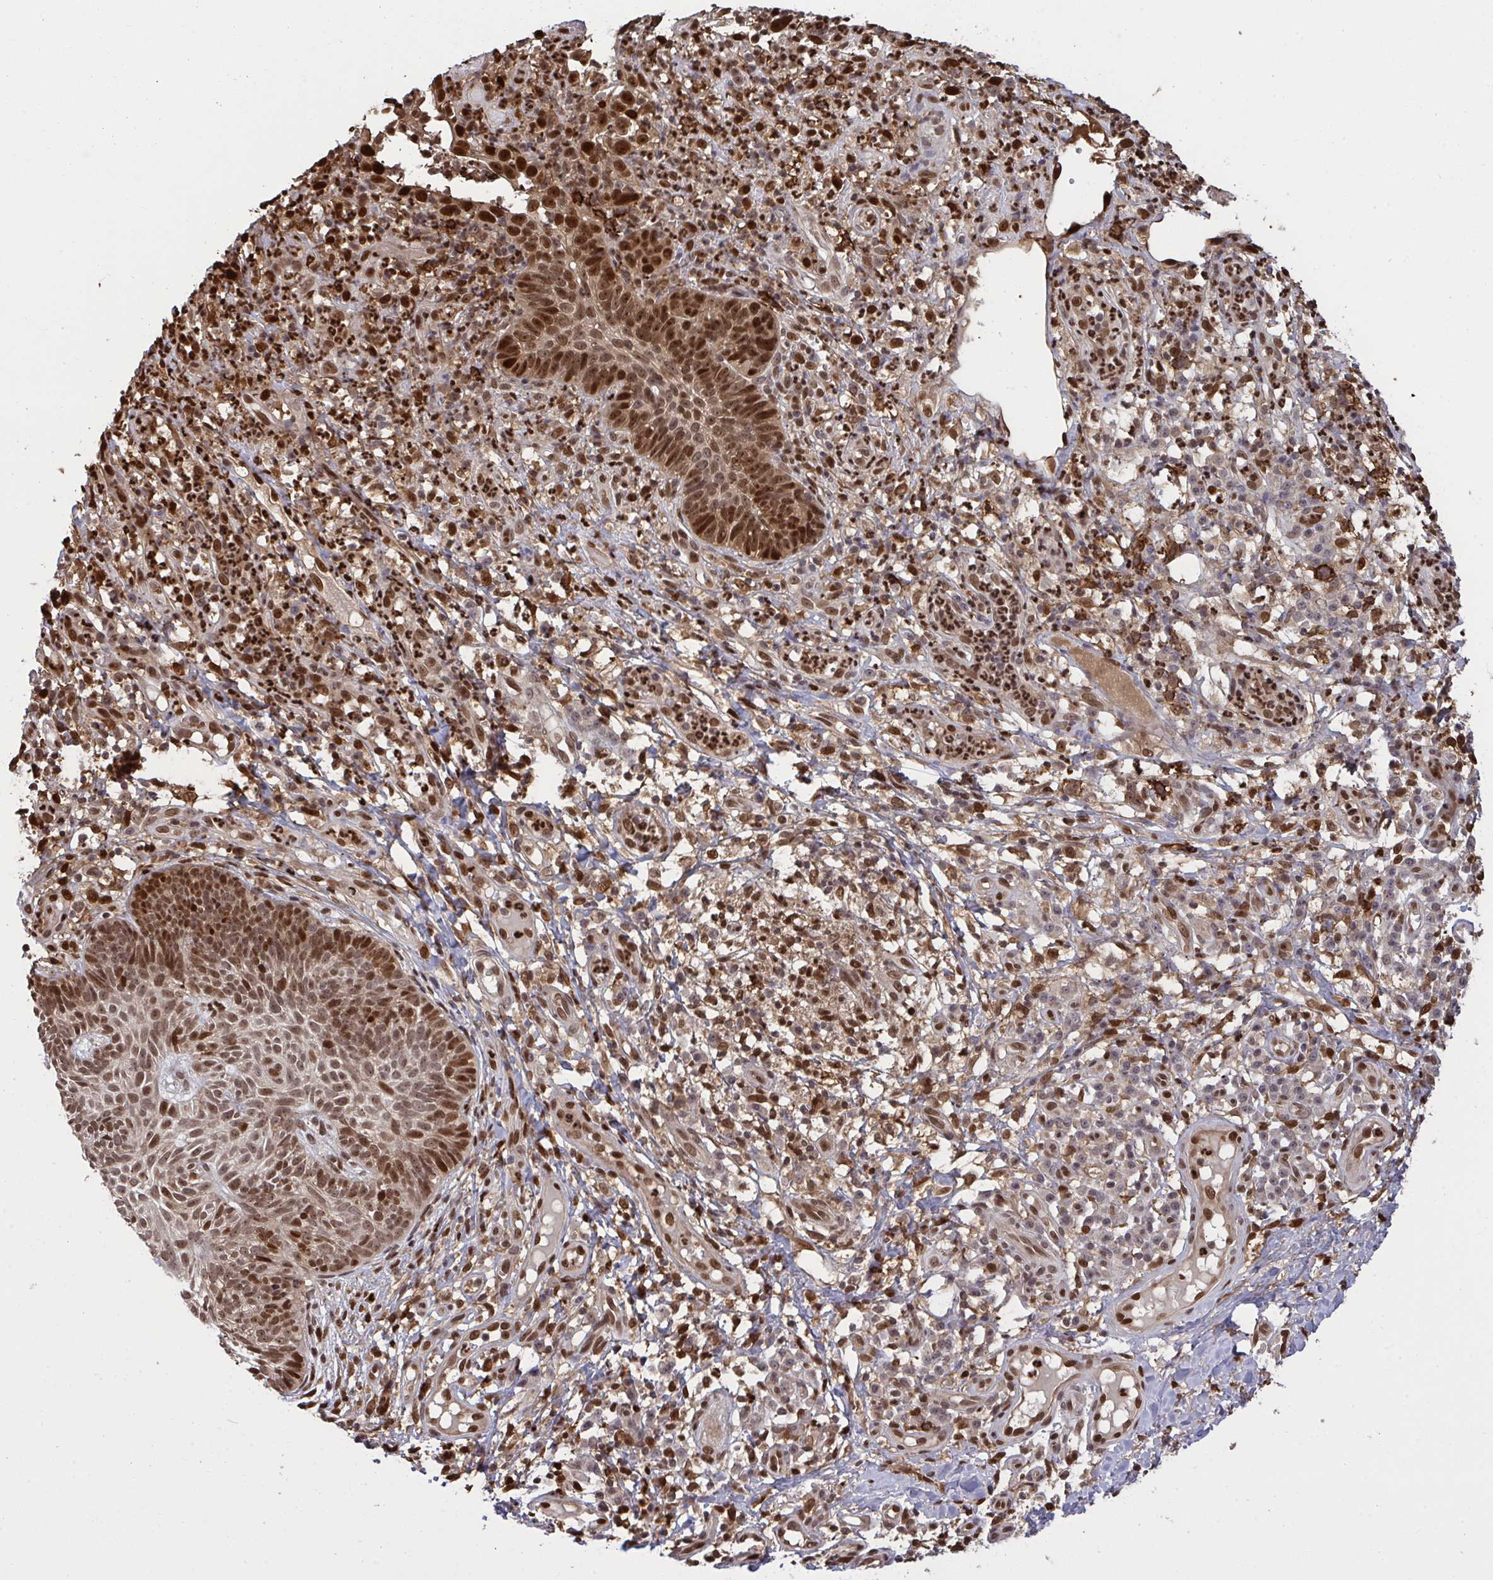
{"staining": {"intensity": "moderate", "quantity": ">75%", "location": "nuclear"}, "tissue": "skin cancer", "cell_type": "Tumor cells", "image_type": "cancer", "snomed": [{"axis": "morphology", "description": "Basal cell carcinoma"}, {"axis": "topography", "description": "Skin"}, {"axis": "topography", "description": "Skin of leg"}], "caption": "Brown immunohistochemical staining in human skin basal cell carcinoma reveals moderate nuclear expression in about >75% of tumor cells.", "gene": "UXT", "patient": {"sex": "female", "age": 87}}